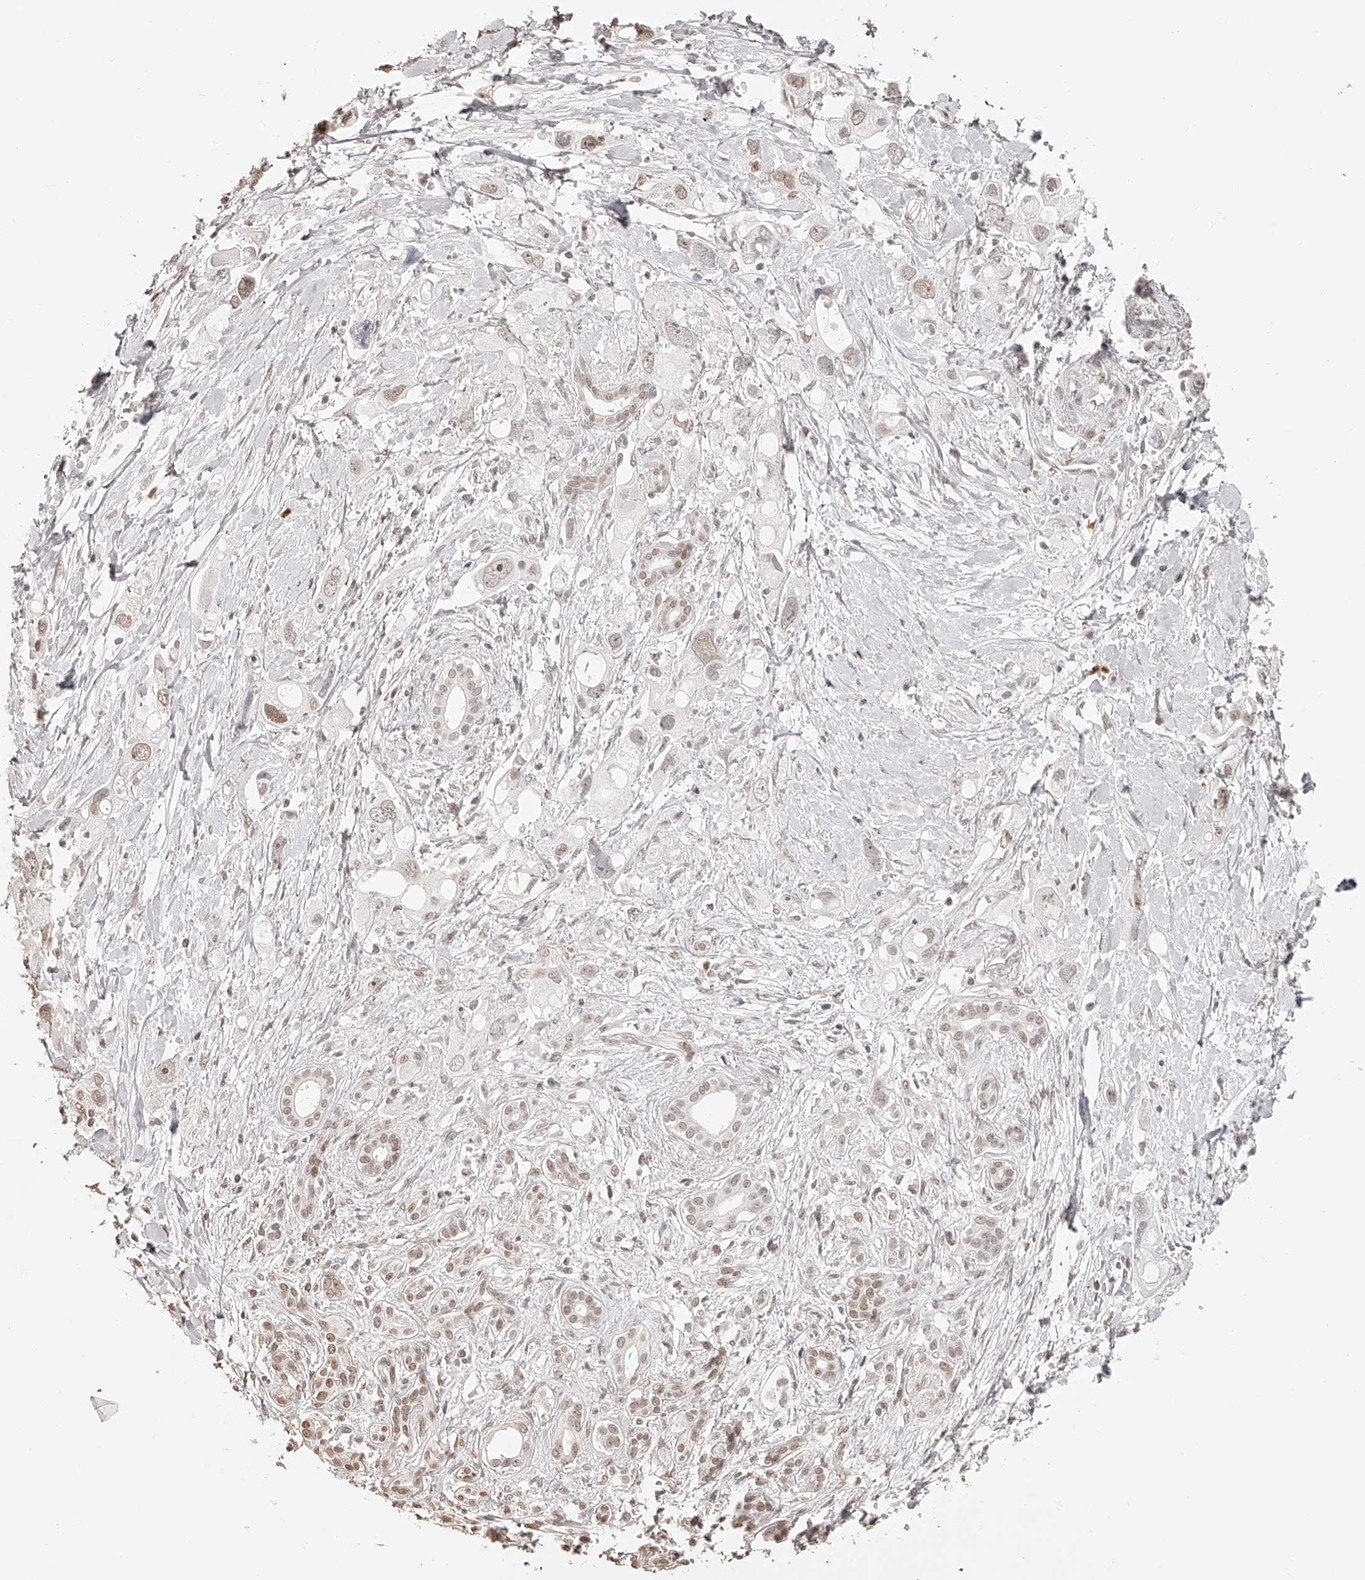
{"staining": {"intensity": "weak", "quantity": ">75%", "location": "nuclear"}, "tissue": "pancreatic cancer", "cell_type": "Tumor cells", "image_type": "cancer", "snomed": [{"axis": "morphology", "description": "Adenocarcinoma, NOS"}, {"axis": "topography", "description": "Pancreas"}], "caption": "A brown stain highlights weak nuclear staining of a protein in pancreatic adenocarcinoma tumor cells. The protein is shown in brown color, while the nuclei are stained blue.", "gene": "ZNF503", "patient": {"sex": "female", "age": 56}}